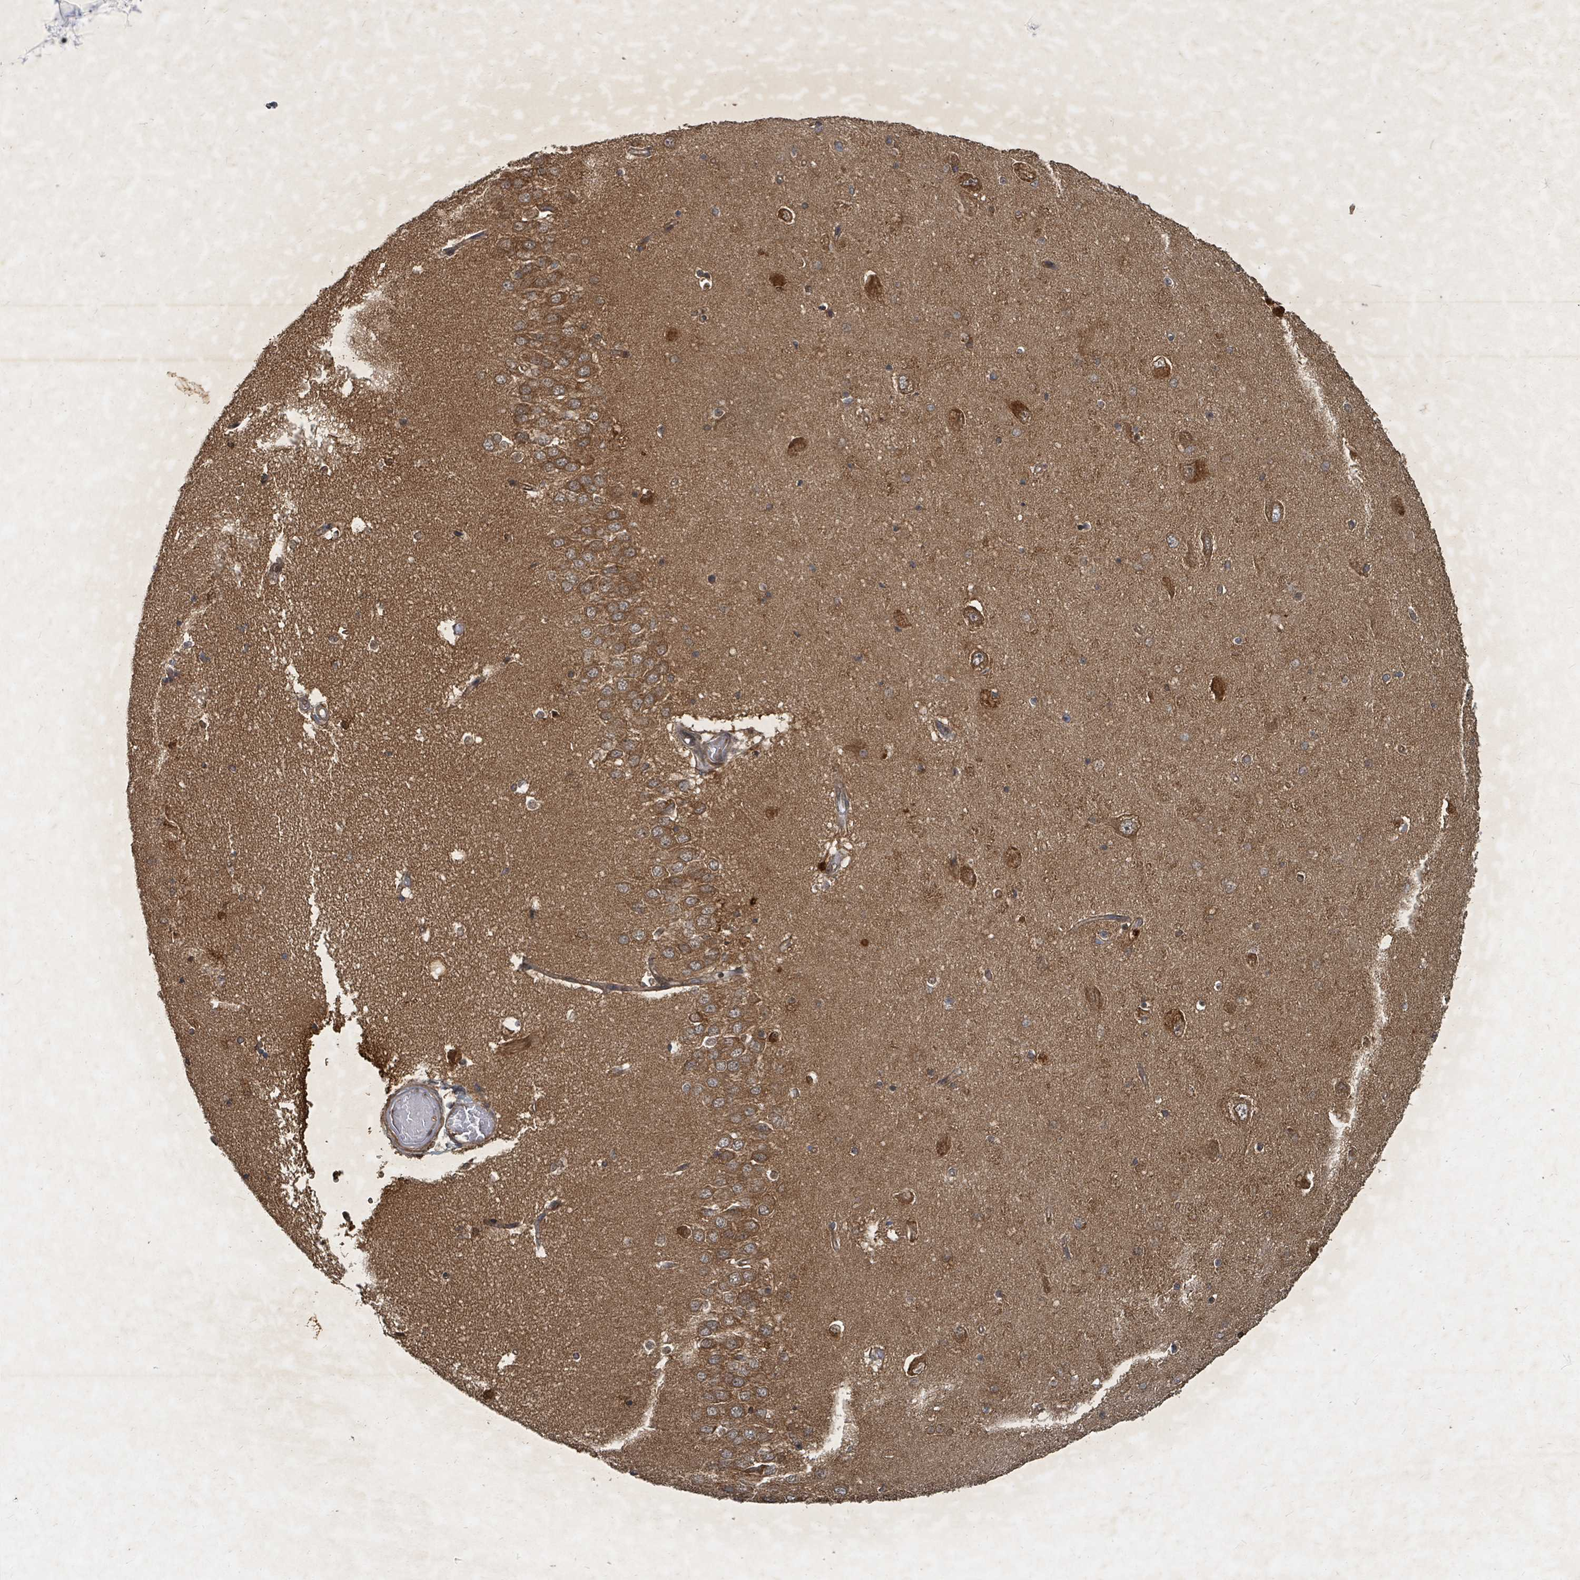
{"staining": {"intensity": "moderate", "quantity": "25%-75%", "location": "cytoplasmic/membranous,nuclear"}, "tissue": "hippocampus", "cell_type": "Glial cells", "image_type": "normal", "snomed": [{"axis": "morphology", "description": "Normal tissue, NOS"}, {"axis": "topography", "description": "Hippocampus"}], "caption": "Brown immunohistochemical staining in benign human hippocampus shows moderate cytoplasmic/membranous,nuclear staining in approximately 25%-75% of glial cells.", "gene": "KDM4E", "patient": {"sex": "male", "age": 45}}